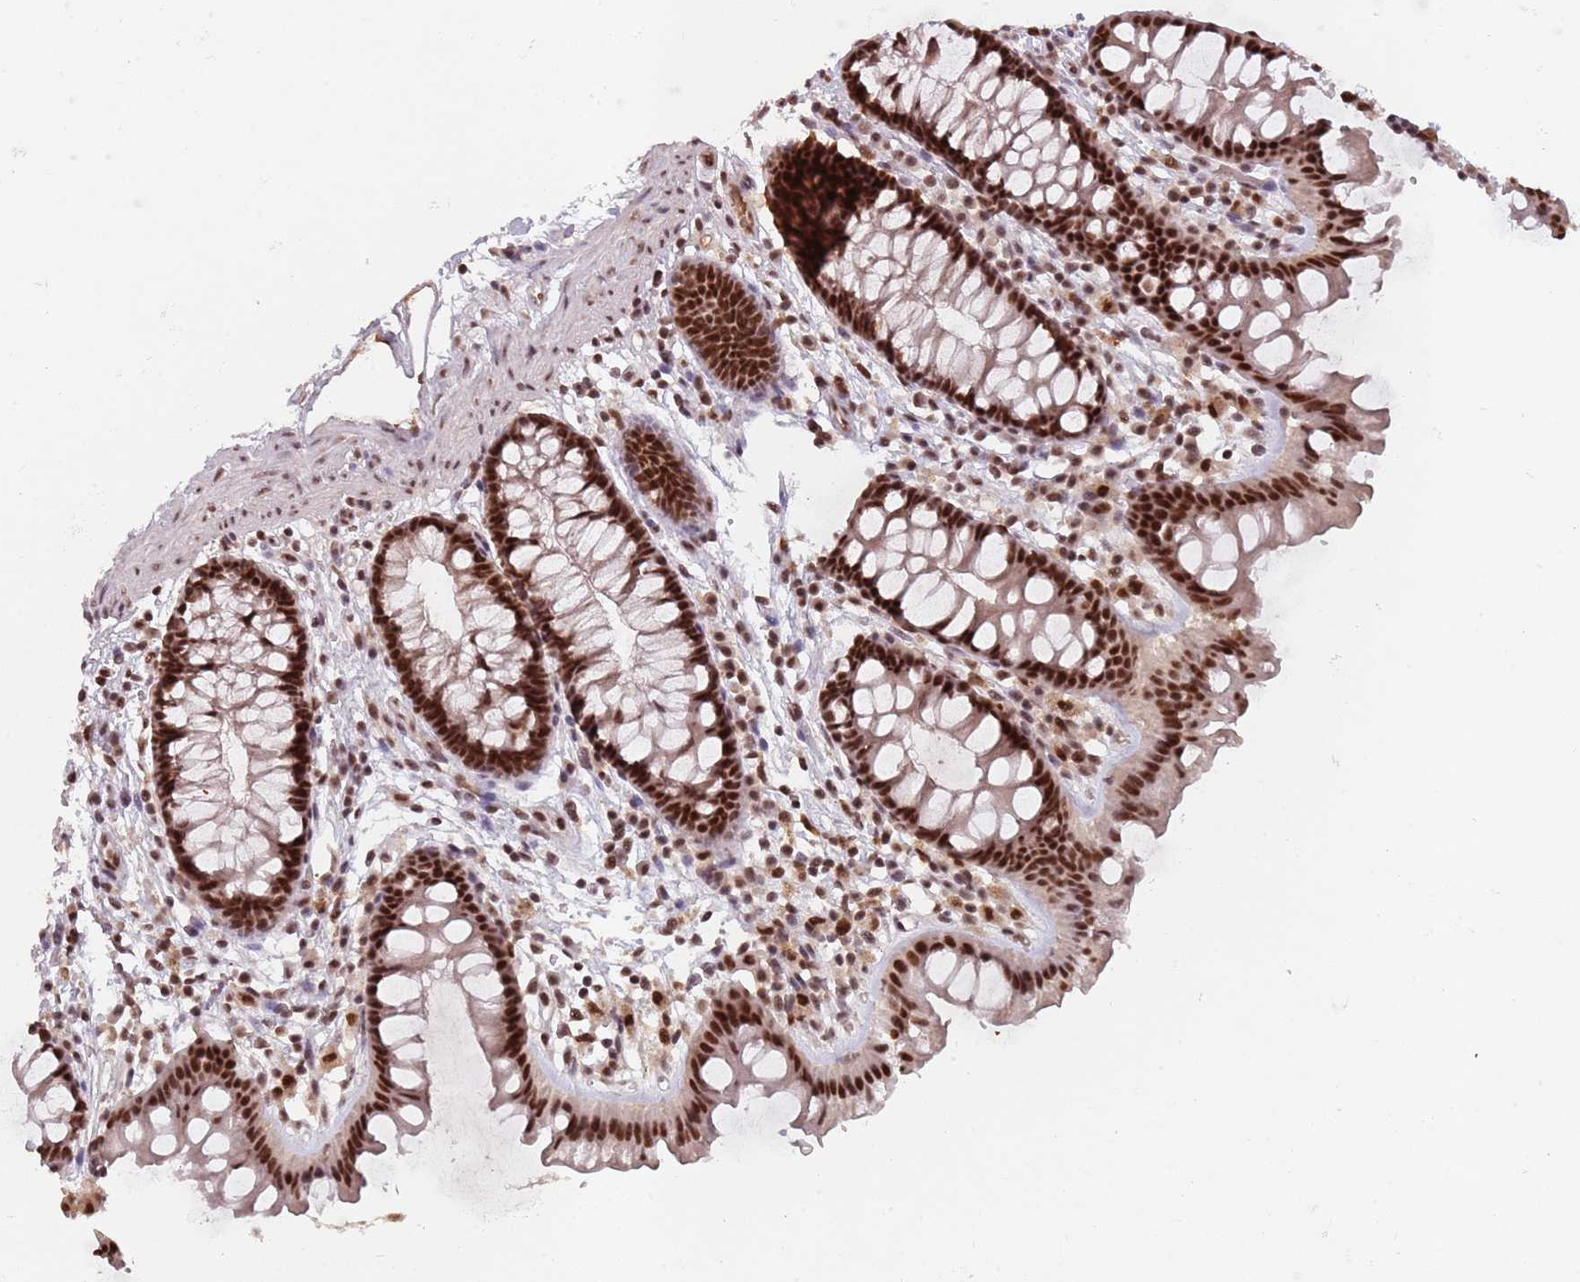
{"staining": {"intensity": "moderate", "quantity": ">75%", "location": "nuclear"}, "tissue": "colon", "cell_type": "Endothelial cells", "image_type": "normal", "snomed": [{"axis": "morphology", "description": "Normal tissue, NOS"}, {"axis": "topography", "description": "Colon"}], "caption": "Immunohistochemical staining of normal human colon shows medium levels of moderate nuclear staining in about >75% of endothelial cells.", "gene": "NCBP1", "patient": {"sex": "female", "age": 62}}